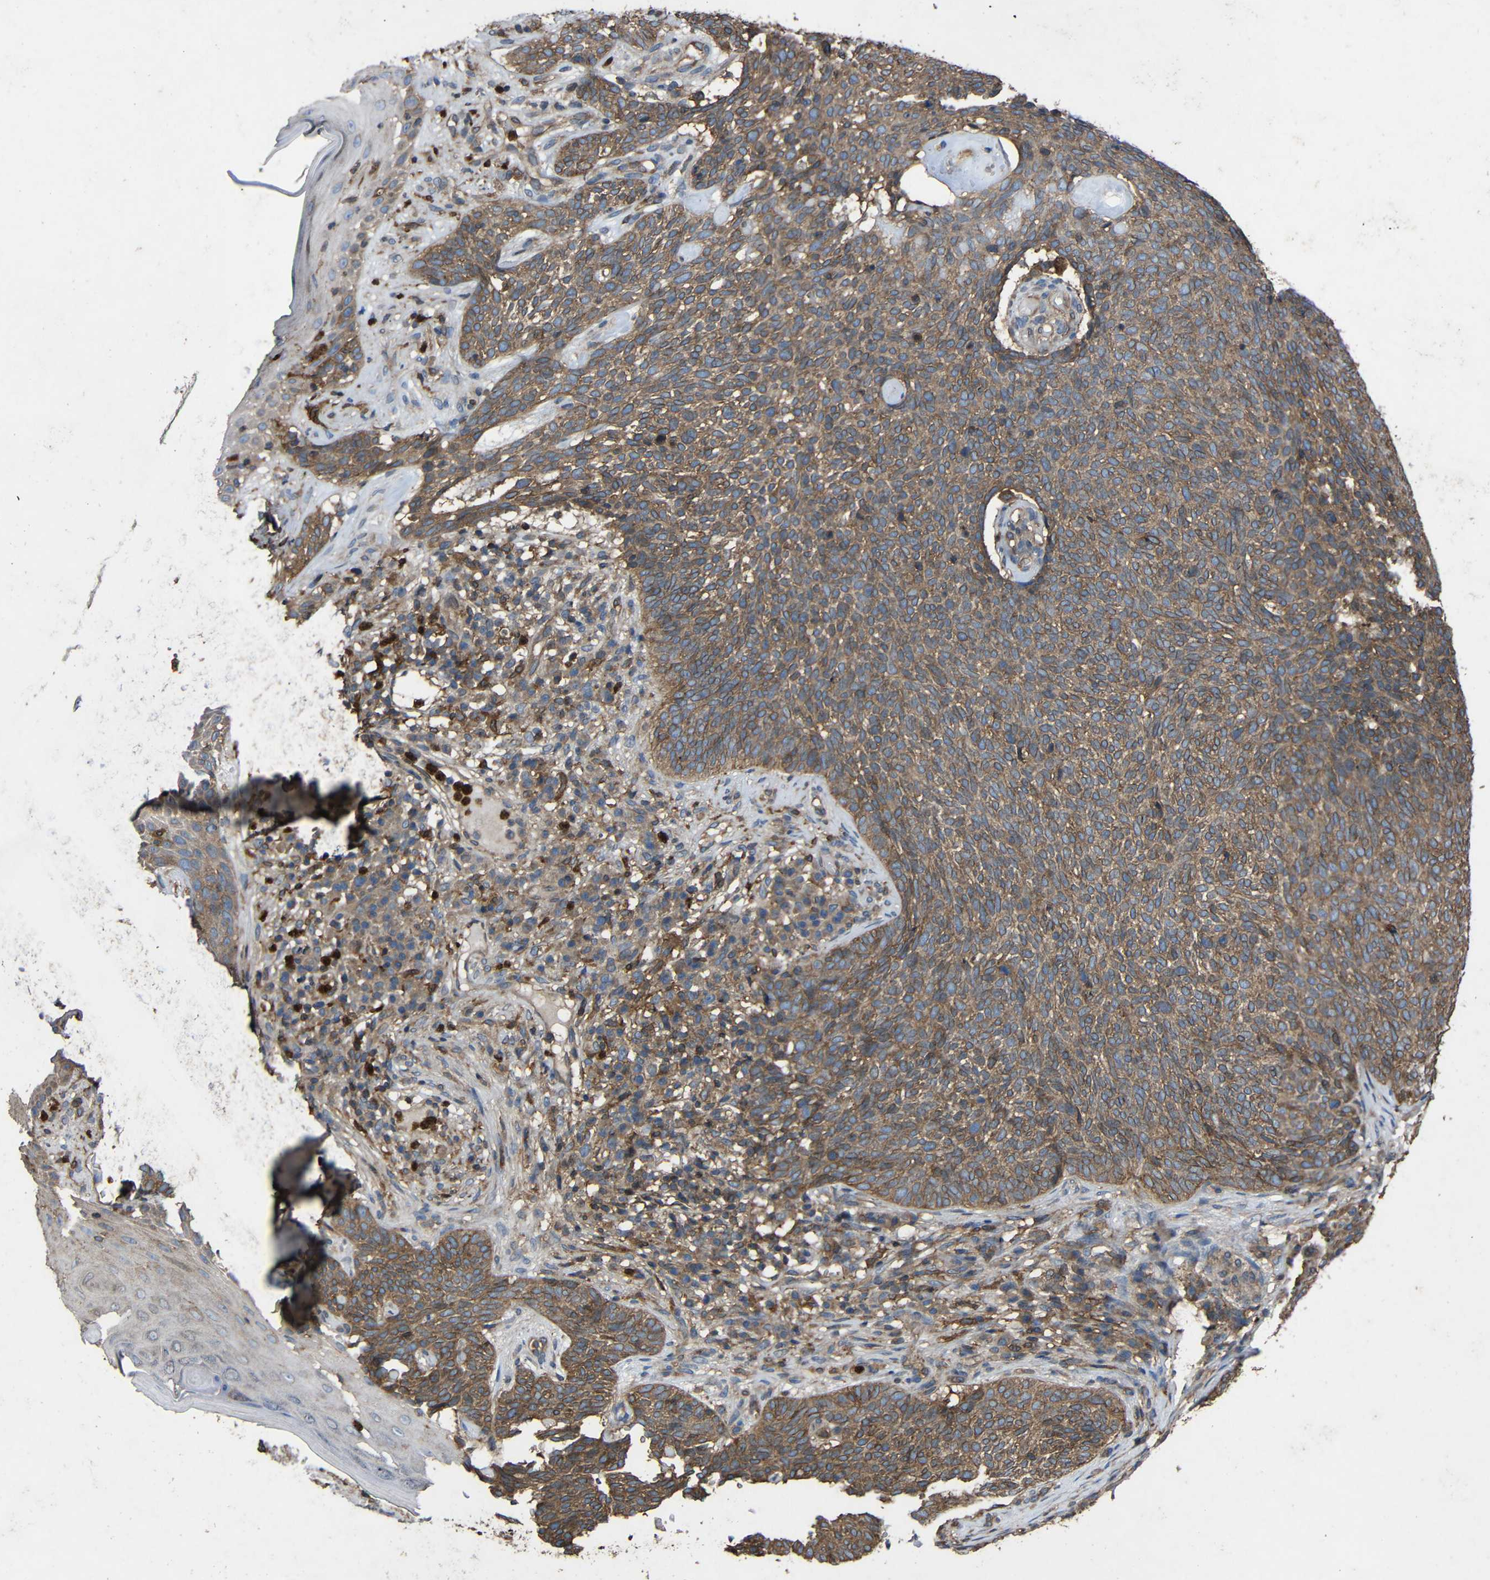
{"staining": {"intensity": "moderate", "quantity": ">75%", "location": "cytoplasmic/membranous"}, "tissue": "skin cancer", "cell_type": "Tumor cells", "image_type": "cancer", "snomed": [{"axis": "morphology", "description": "Basal cell carcinoma"}, {"axis": "topography", "description": "Skin"}], "caption": "A micrograph of skin basal cell carcinoma stained for a protein displays moderate cytoplasmic/membranous brown staining in tumor cells. (DAB IHC, brown staining for protein, blue staining for nuclei).", "gene": "TREM2", "patient": {"sex": "female", "age": 84}}